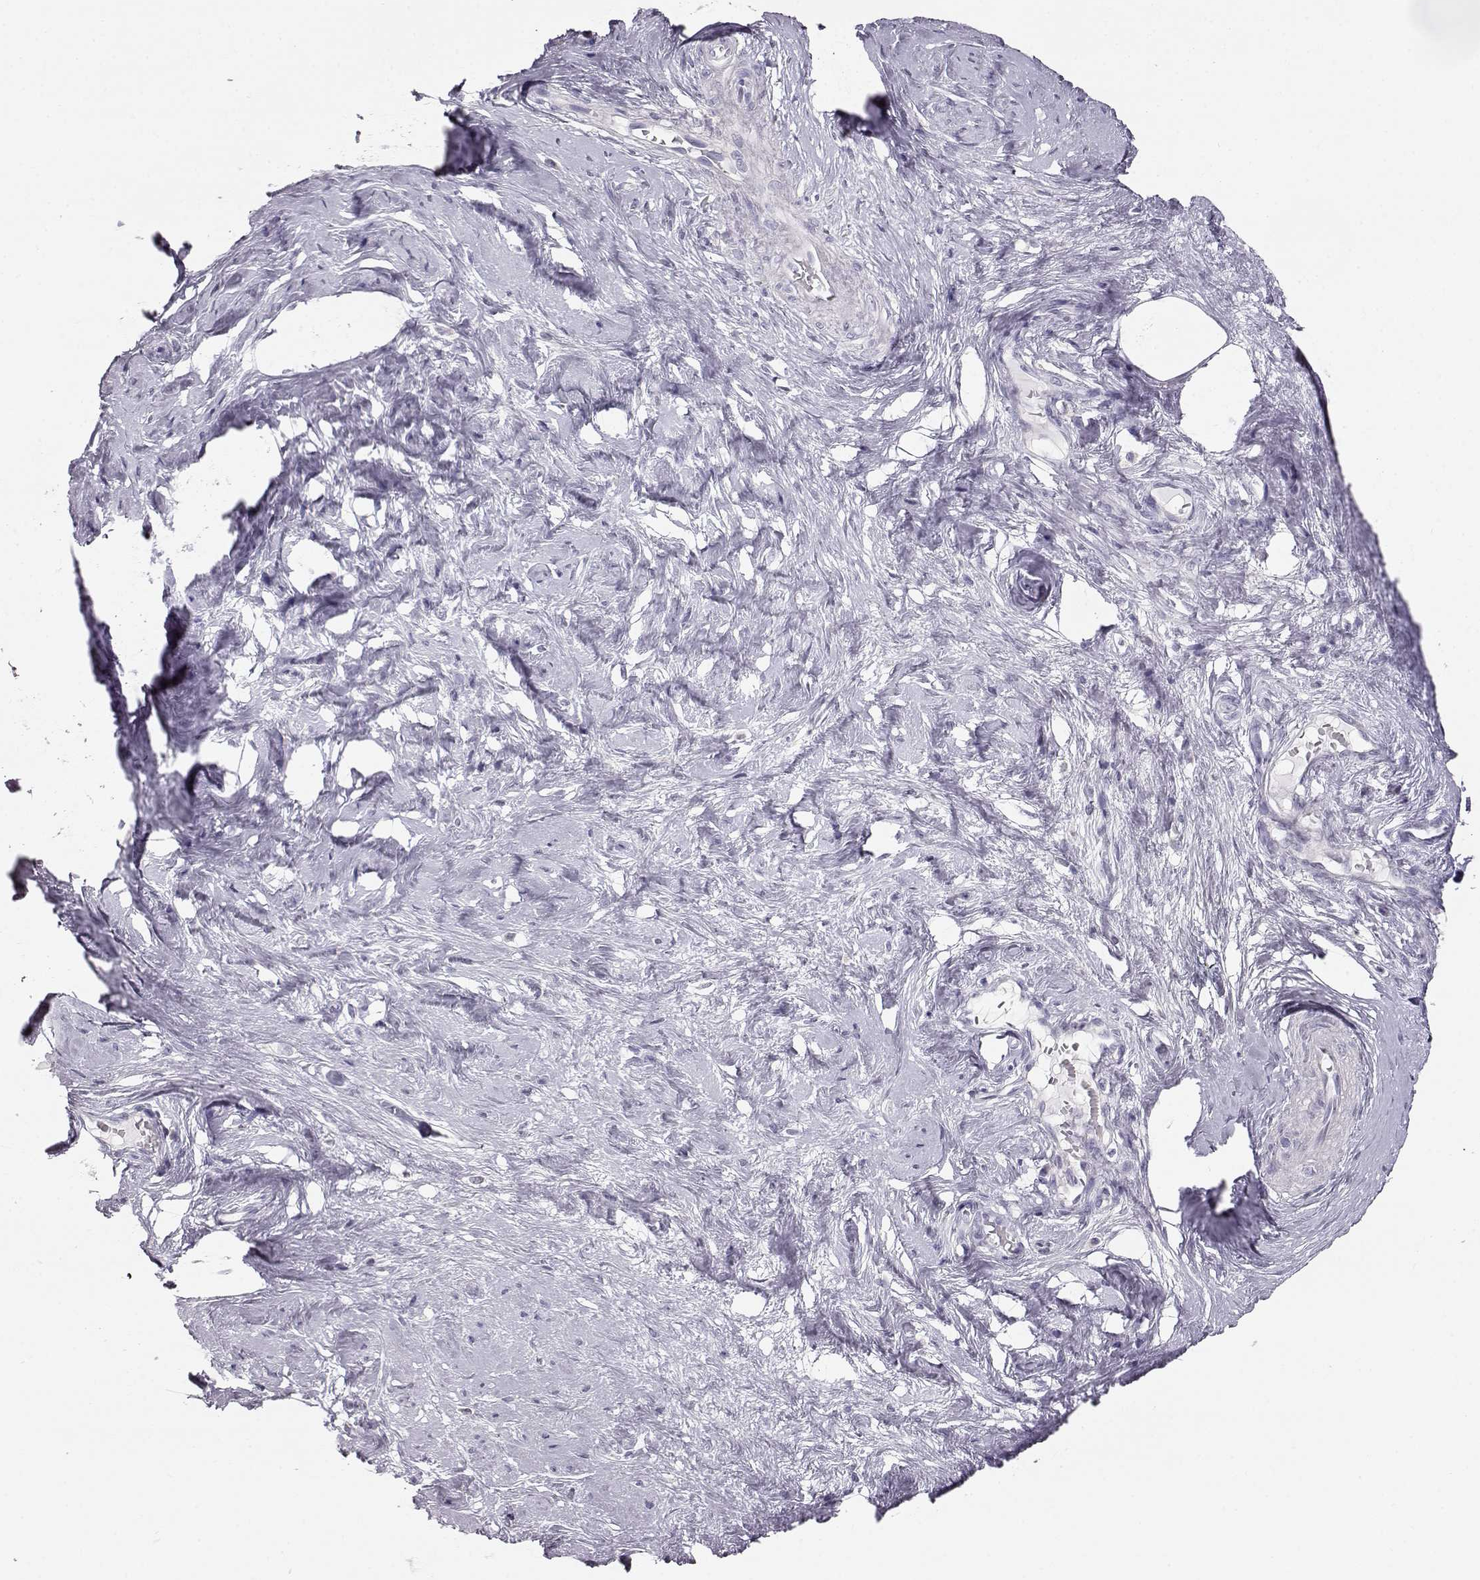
{"staining": {"intensity": "negative", "quantity": "none", "location": "none"}, "tissue": "cervical cancer", "cell_type": "Tumor cells", "image_type": "cancer", "snomed": [{"axis": "morphology", "description": "Squamous cell carcinoma, NOS"}, {"axis": "topography", "description": "Cervix"}], "caption": "The IHC image has no significant expression in tumor cells of cervical cancer tissue.", "gene": "KRT33A", "patient": {"sex": "female", "age": 51}}